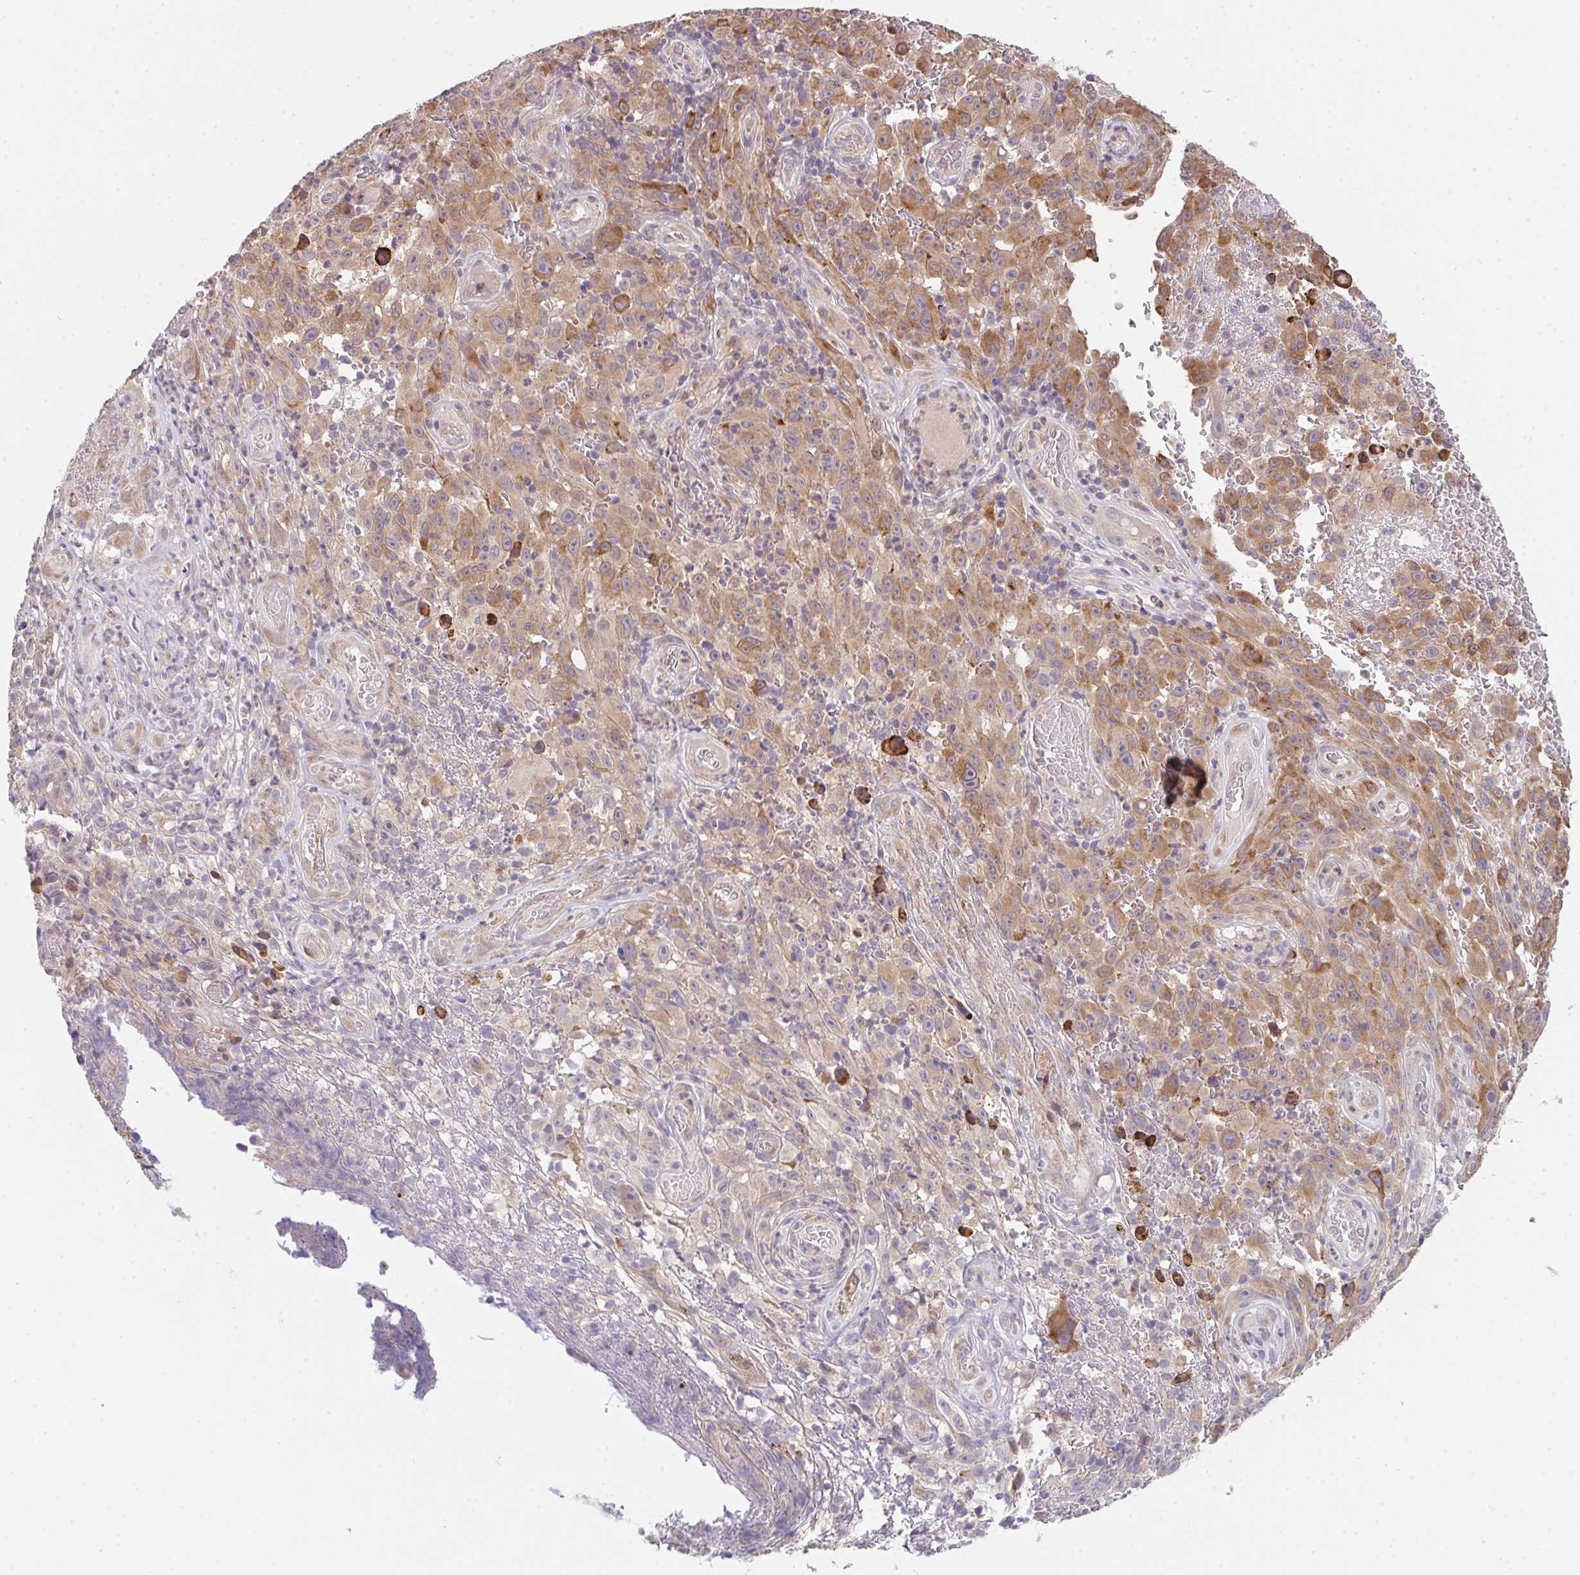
{"staining": {"intensity": "moderate", "quantity": ">75%", "location": "cytoplasmic/membranous"}, "tissue": "melanoma", "cell_type": "Tumor cells", "image_type": "cancer", "snomed": [{"axis": "morphology", "description": "Malignant melanoma, NOS"}, {"axis": "topography", "description": "Skin"}], "caption": "Human melanoma stained for a protein (brown) reveals moderate cytoplasmic/membranous positive positivity in about >75% of tumor cells.", "gene": "TSPAN31", "patient": {"sex": "female", "age": 82}}